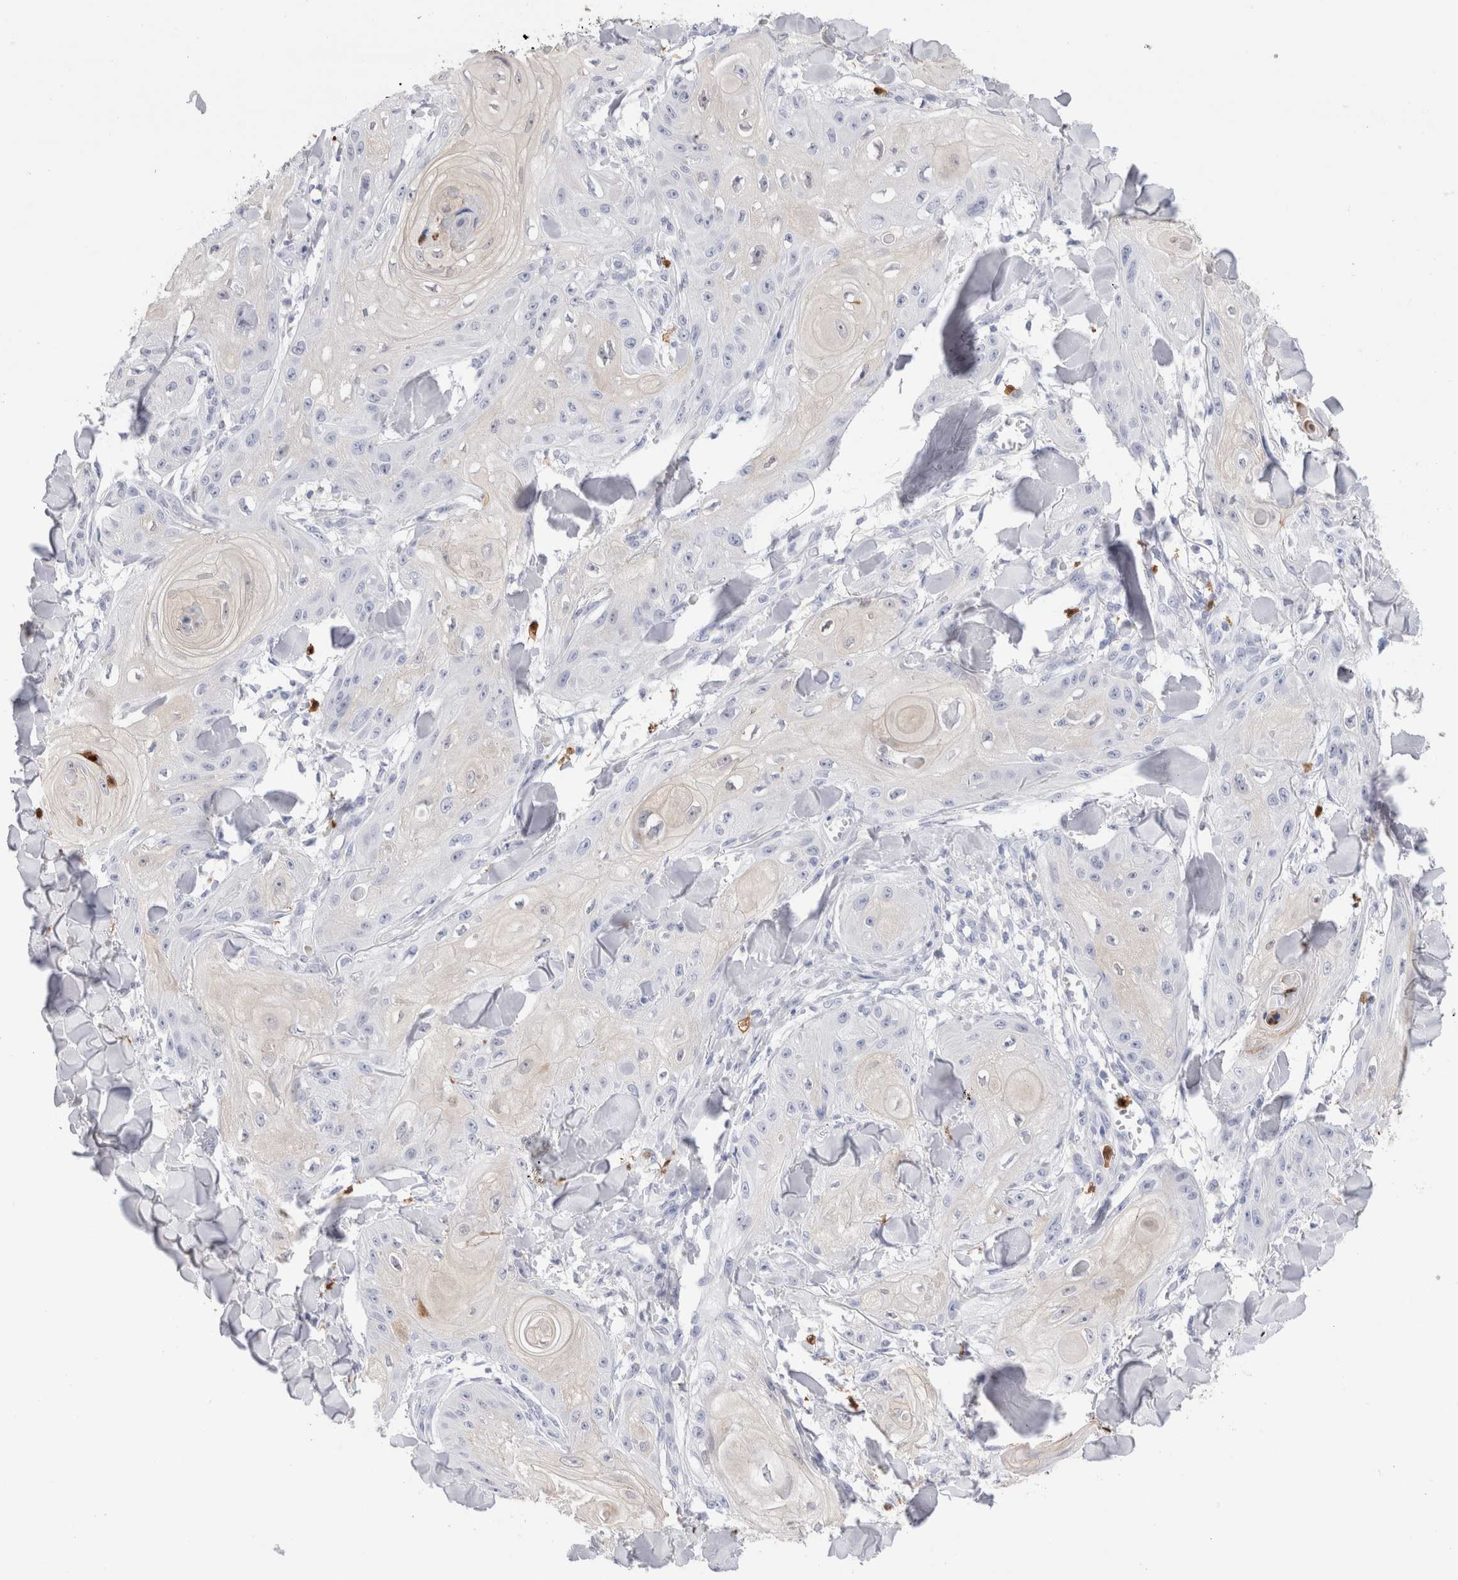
{"staining": {"intensity": "weak", "quantity": "<25%", "location": "cytoplasmic/membranous"}, "tissue": "skin cancer", "cell_type": "Tumor cells", "image_type": "cancer", "snomed": [{"axis": "morphology", "description": "Squamous cell carcinoma, NOS"}, {"axis": "topography", "description": "Skin"}], "caption": "The histopathology image displays no staining of tumor cells in skin cancer.", "gene": "SLC10A5", "patient": {"sex": "male", "age": 74}}